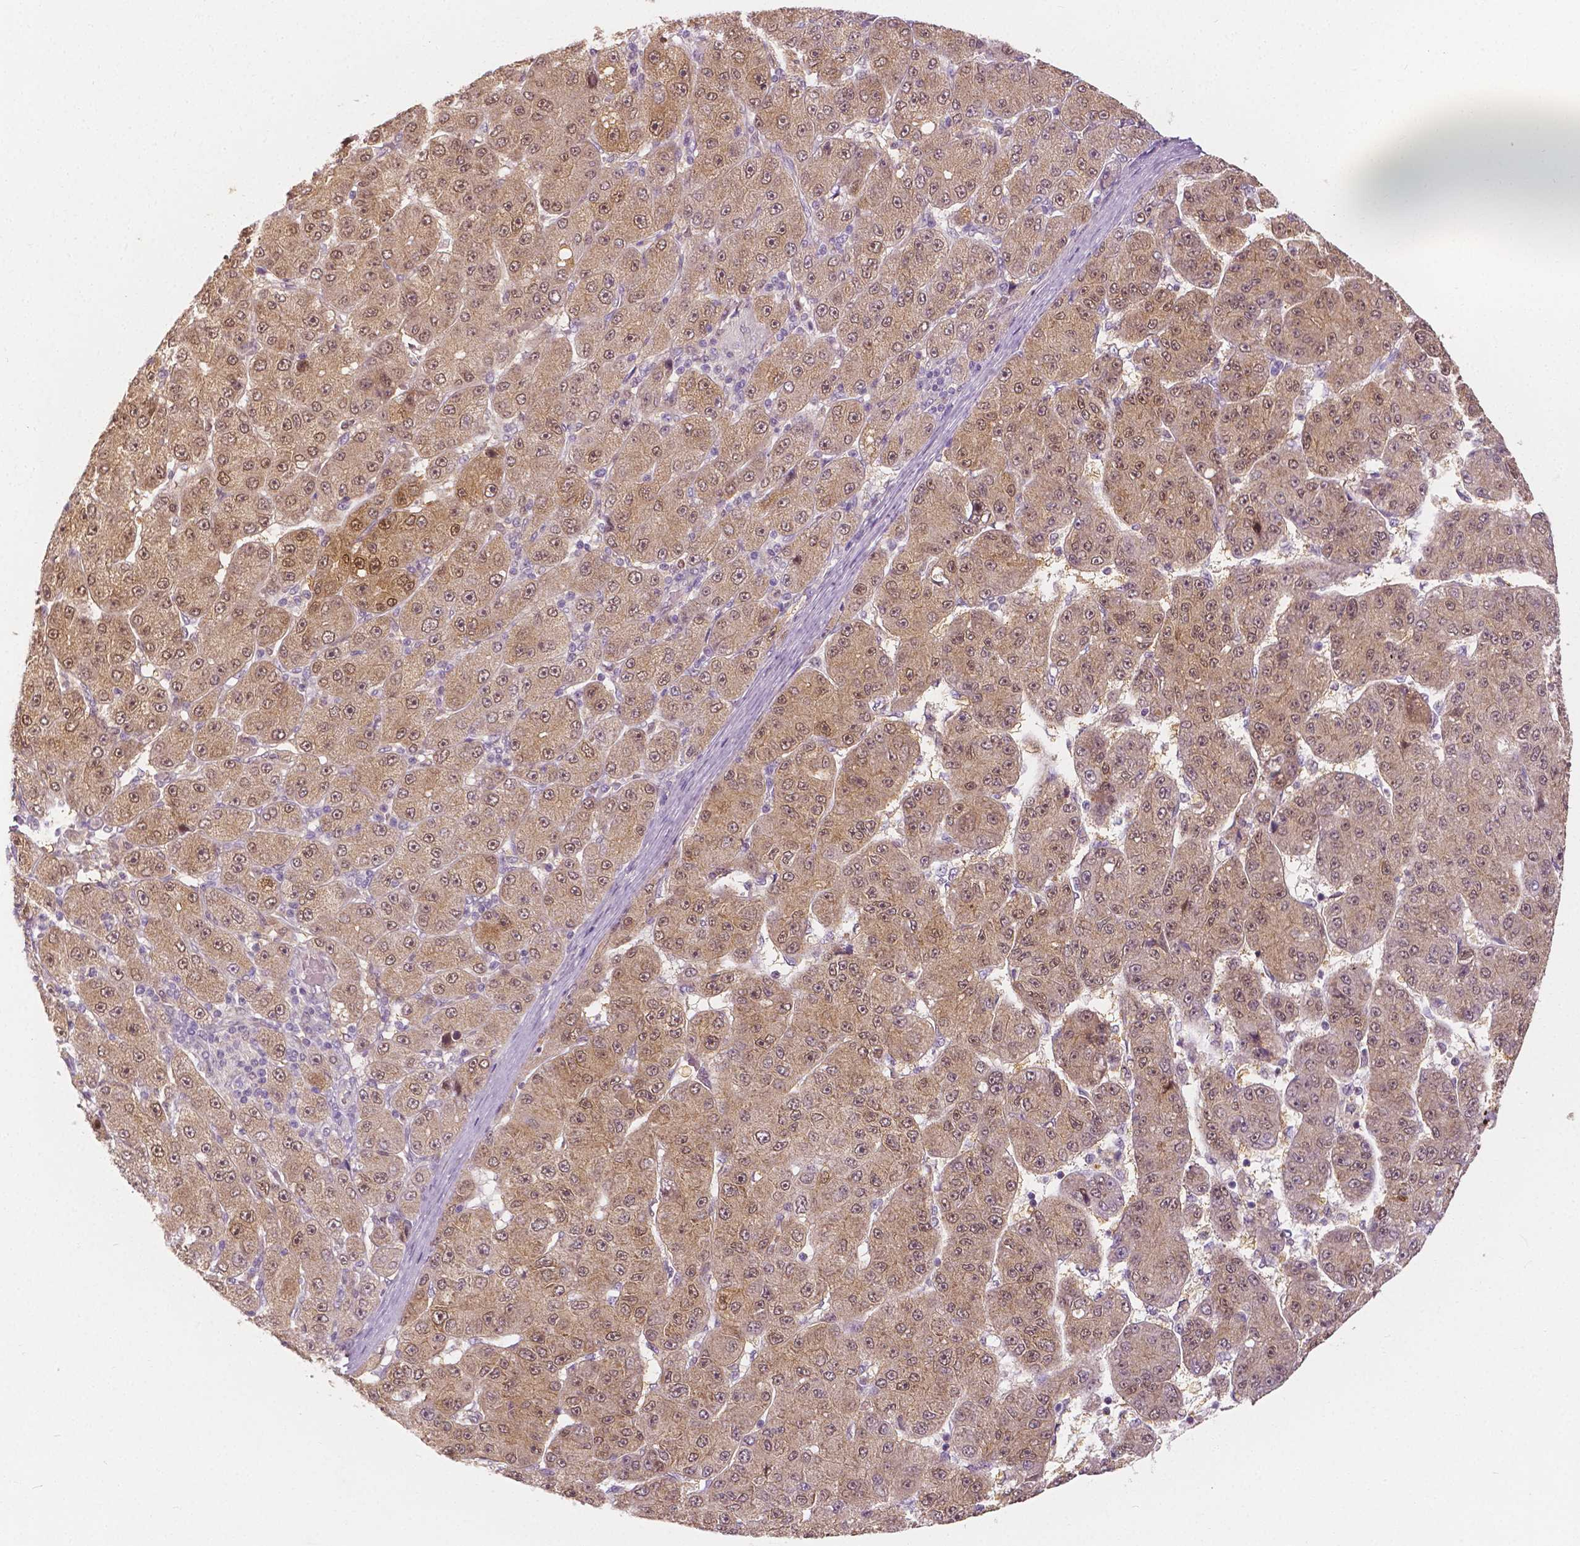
{"staining": {"intensity": "moderate", "quantity": ">75%", "location": "cytoplasmic/membranous,nuclear"}, "tissue": "liver cancer", "cell_type": "Tumor cells", "image_type": "cancer", "snomed": [{"axis": "morphology", "description": "Carcinoma, Hepatocellular, NOS"}, {"axis": "topography", "description": "Liver"}], "caption": "Brown immunohistochemical staining in human liver cancer (hepatocellular carcinoma) reveals moderate cytoplasmic/membranous and nuclear positivity in about >75% of tumor cells.", "gene": "NAPRT", "patient": {"sex": "male", "age": 67}}